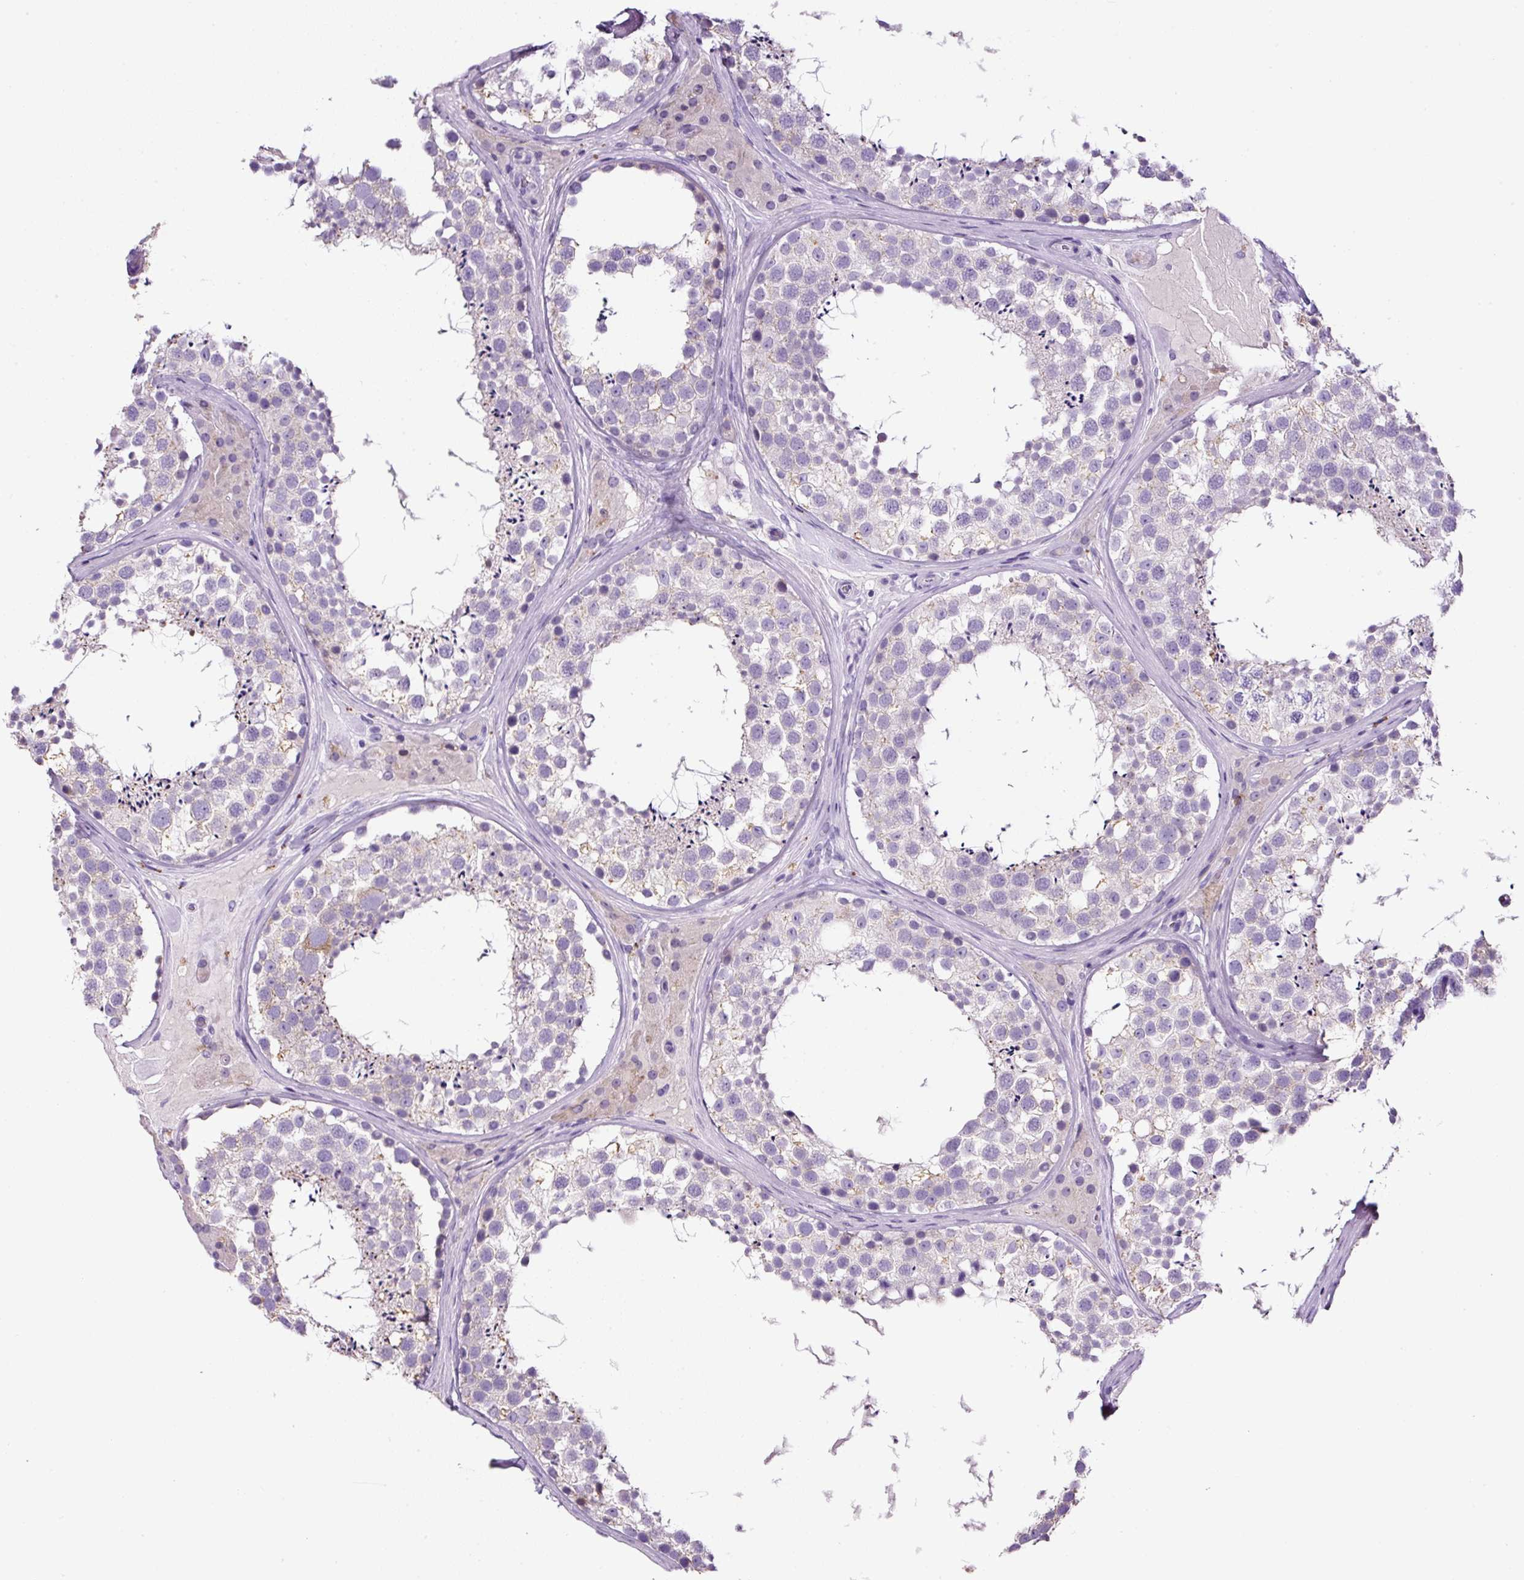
{"staining": {"intensity": "negative", "quantity": "none", "location": "none"}, "tissue": "testis", "cell_type": "Cells in seminiferous ducts", "image_type": "normal", "snomed": [{"axis": "morphology", "description": "Normal tissue, NOS"}, {"axis": "topography", "description": "Testis"}], "caption": "High power microscopy image of an immunohistochemistry (IHC) micrograph of unremarkable testis, revealing no significant expression in cells in seminiferous ducts.", "gene": "SP8", "patient": {"sex": "male", "age": 46}}